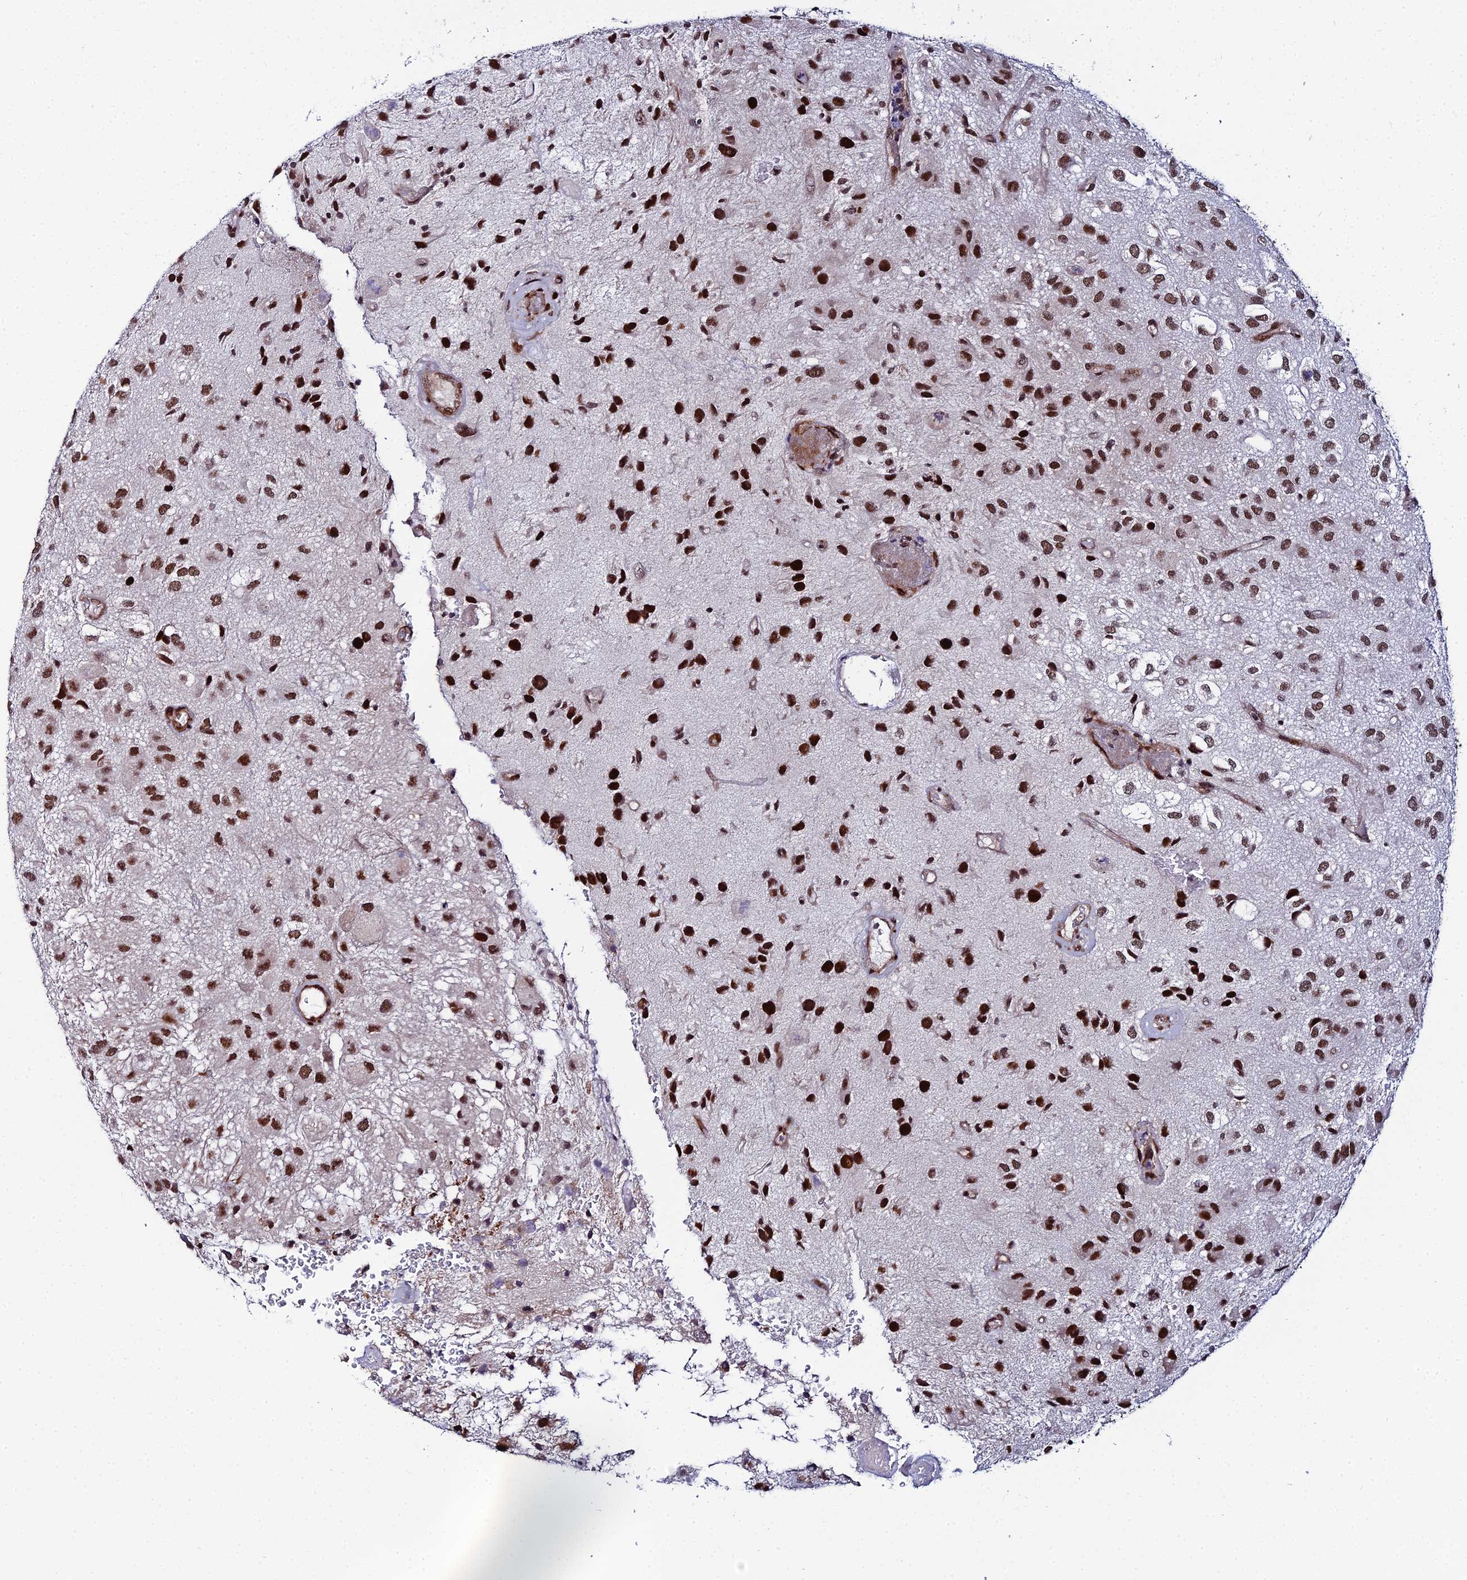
{"staining": {"intensity": "strong", "quantity": ">75%", "location": "nuclear"}, "tissue": "glioma", "cell_type": "Tumor cells", "image_type": "cancer", "snomed": [{"axis": "morphology", "description": "Glioma, malignant, Low grade"}, {"axis": "topography", "description": "Brain"}], "caption": "Glioma stained for a protein (brown) displays strong nuclear positive expression in approximately >75% of tumor cells.", "gene": "ZNF668", "patient": {"sex": "male", "age": 66}}